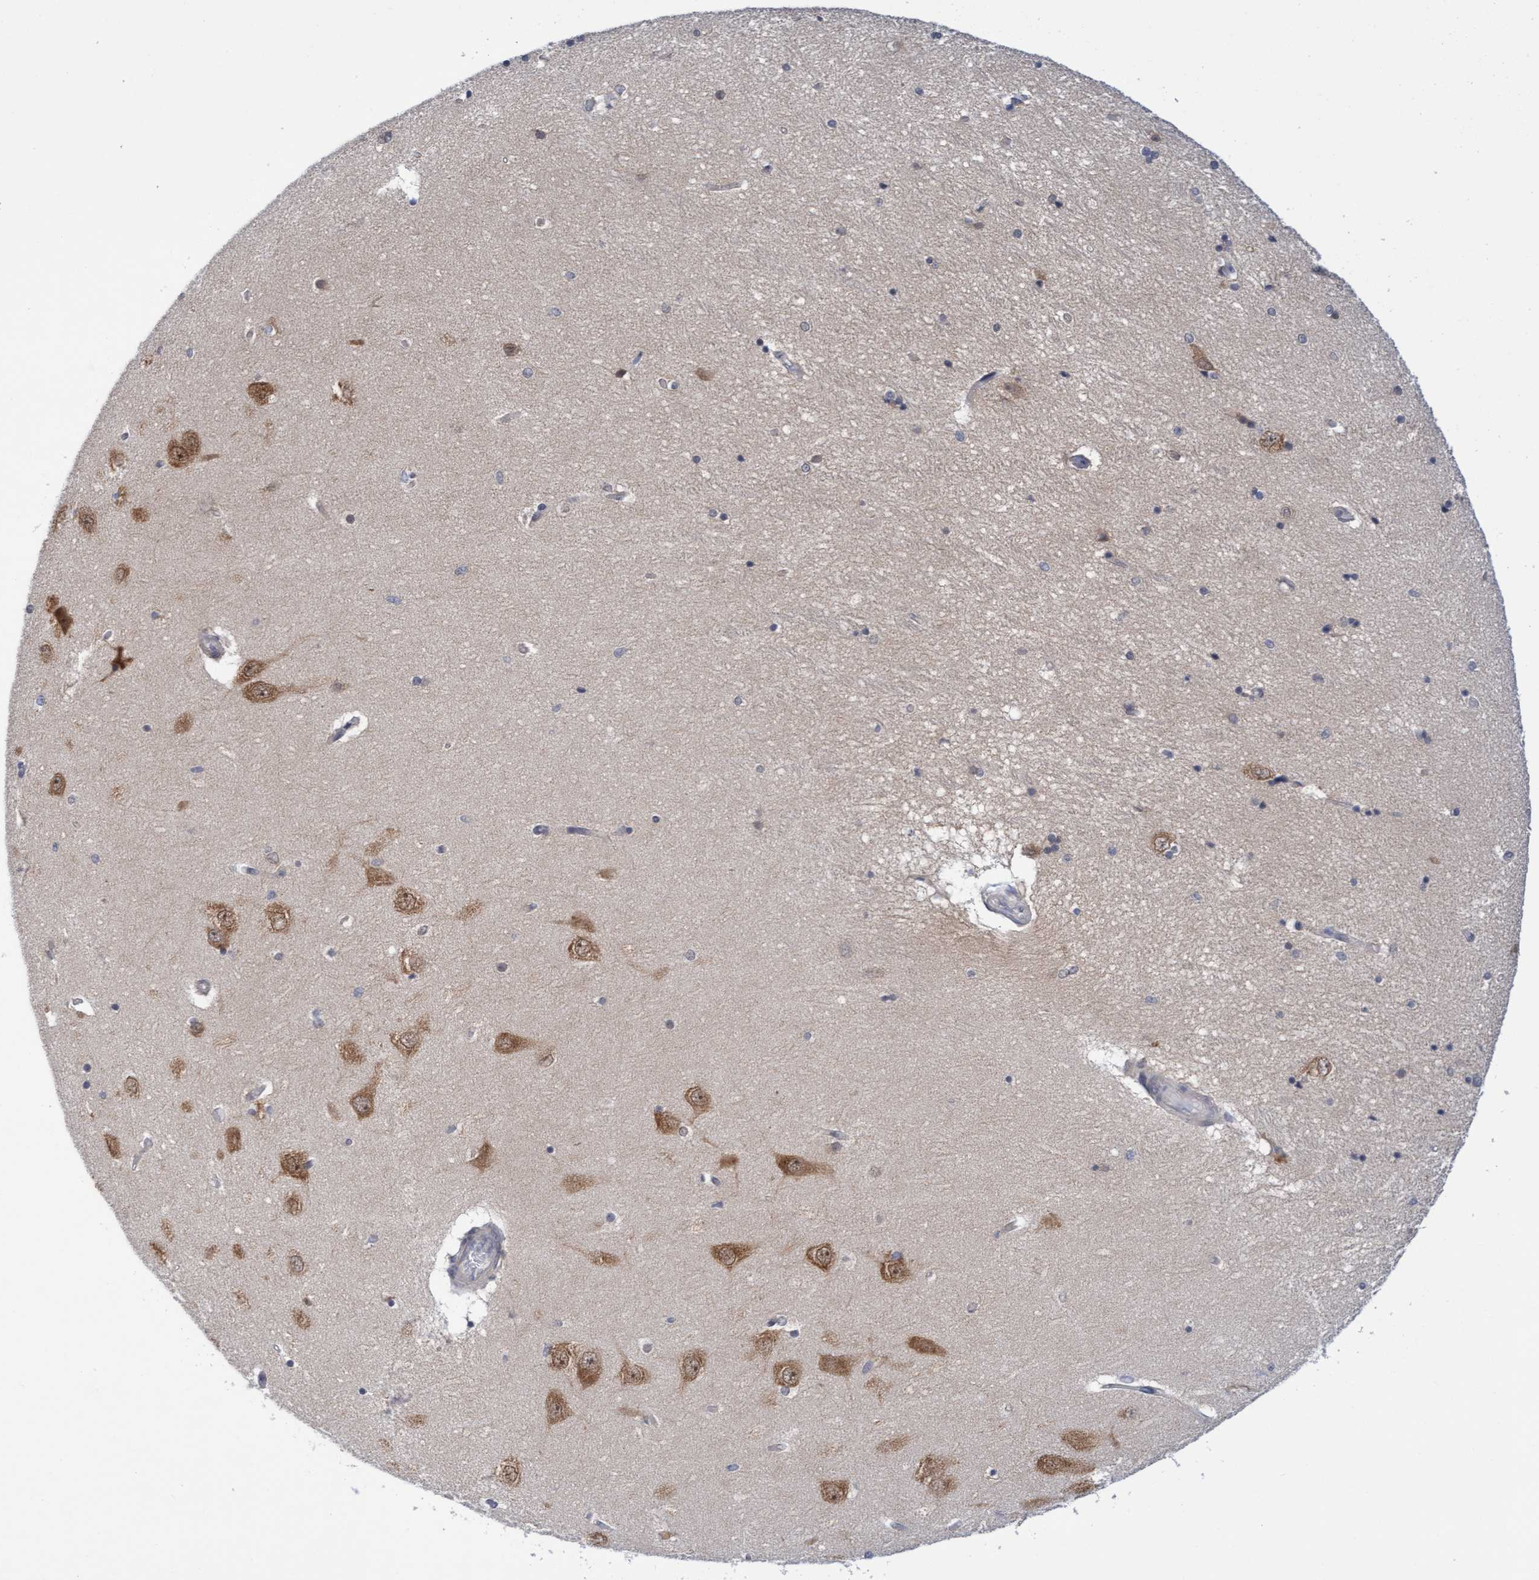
{"staining": {"intensity": "negative", "quantity": "none", "location": "none"}, "tissue": "hippocampus", "cell_type": "Glial cells", "image_type": "normal", "snomed": [{"axis": "morphology", "description": "Normal tissue, NOS"}, {"axis": "topography", "description": "Hippocampus"}], "caption": "DAB immunohistochemical staining of normal hippocampus demonstrates no significant positivity in glial cells. (DAB immunohistochemistry, high magnification).", "gene": "AMZ2", "patient": {"sex": "female", "age": 54}}